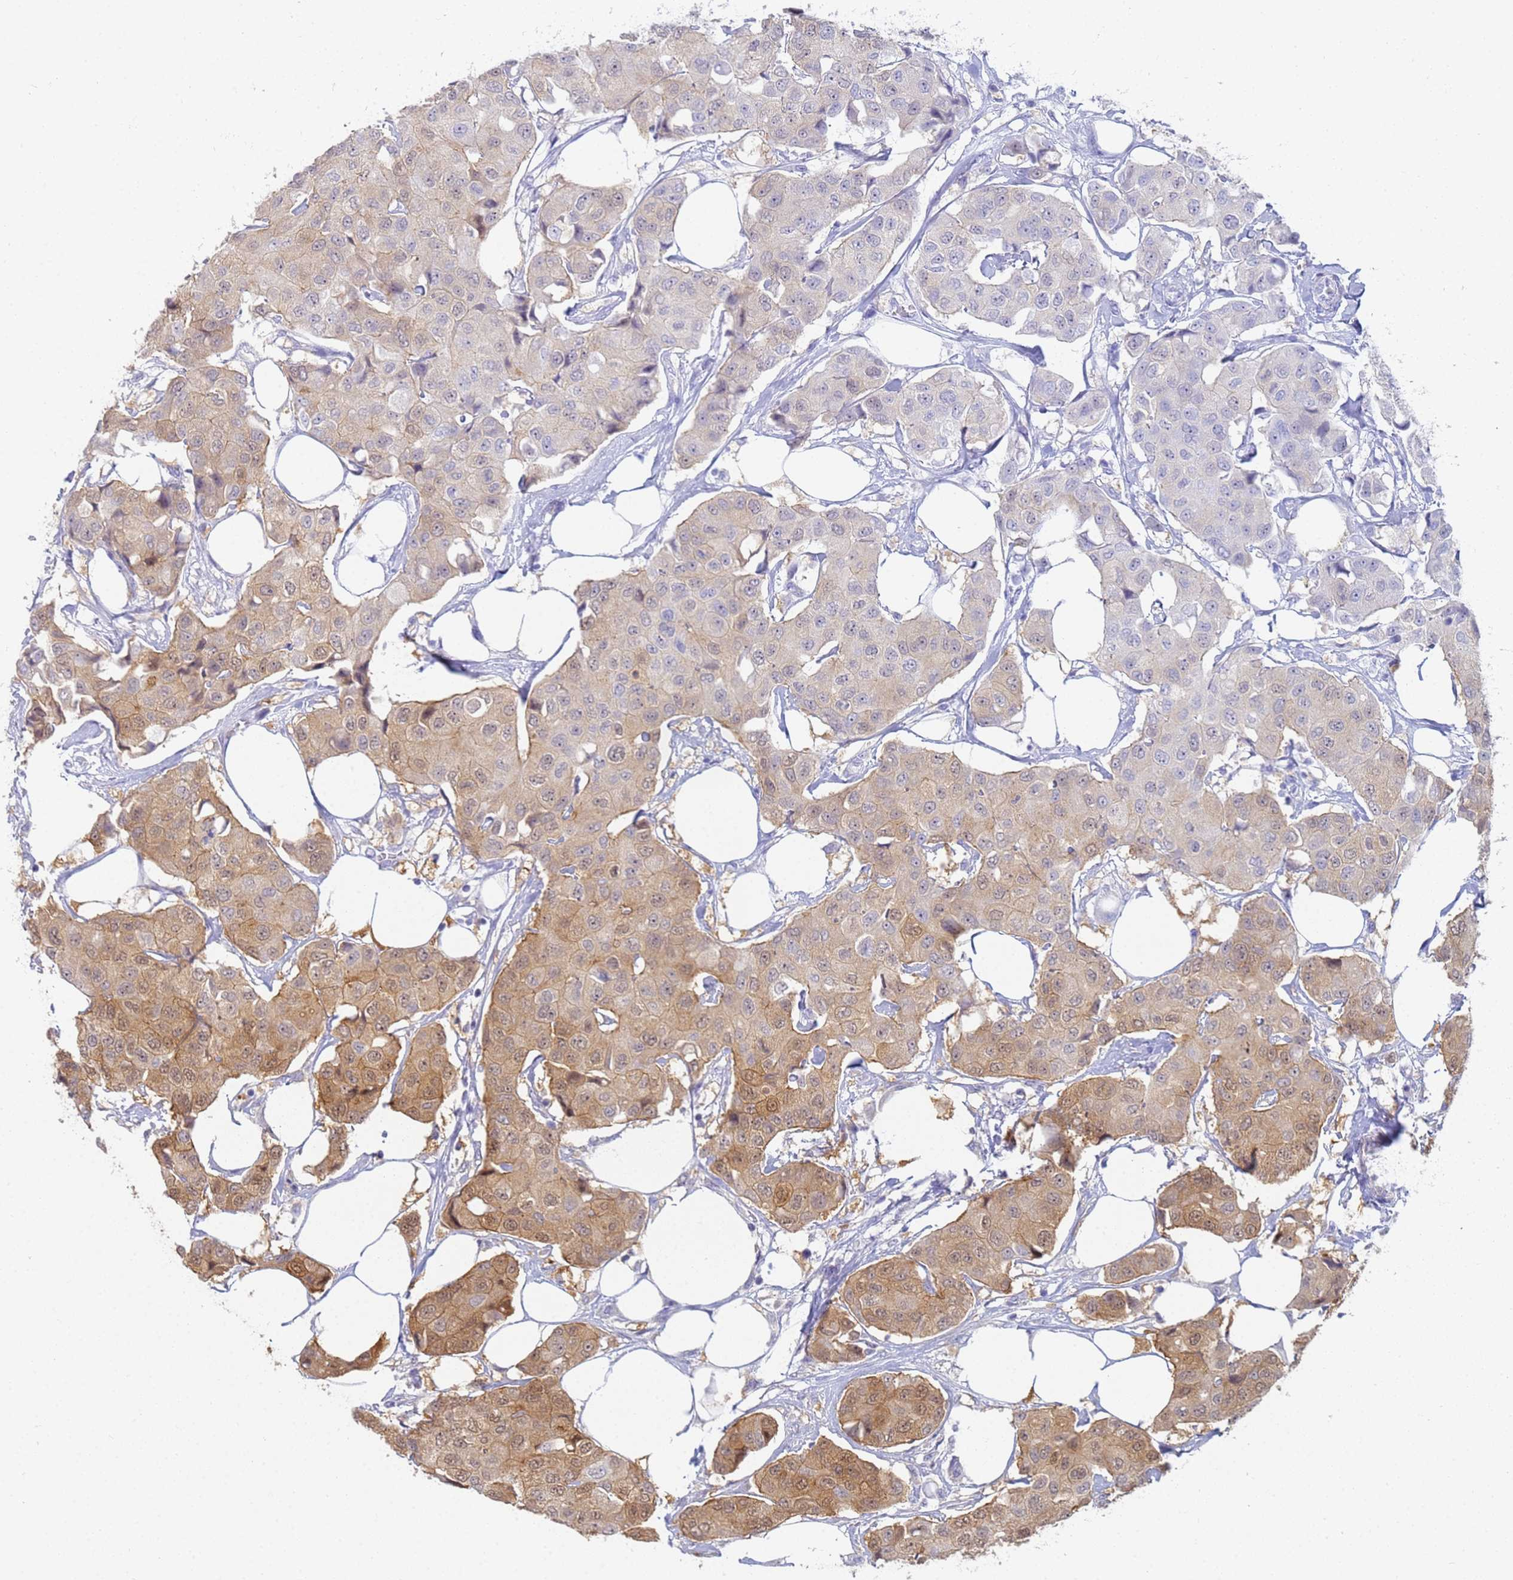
{"staining": {"intensity": "moderate", "quantity": "25%-75%", "location": "cytoplasmic/membranous,nuclear"}, "tissue": "breast cancer", "cell_type": "Tumor cells", "image_type": "cancer", "snomed": [{"axis": "morphology", "description": "Duct carcinoma"}, {"axis": "topography", "description": "Breast"}], "caption": "Protein analysis of breast cancer tissue exhibits moderate cytoplasmic/membranous and nuclear expression in about 25%-75% of tumor cells.", "gene": "SHARPIN", "patient": {"sex": "female", "age": 80}}